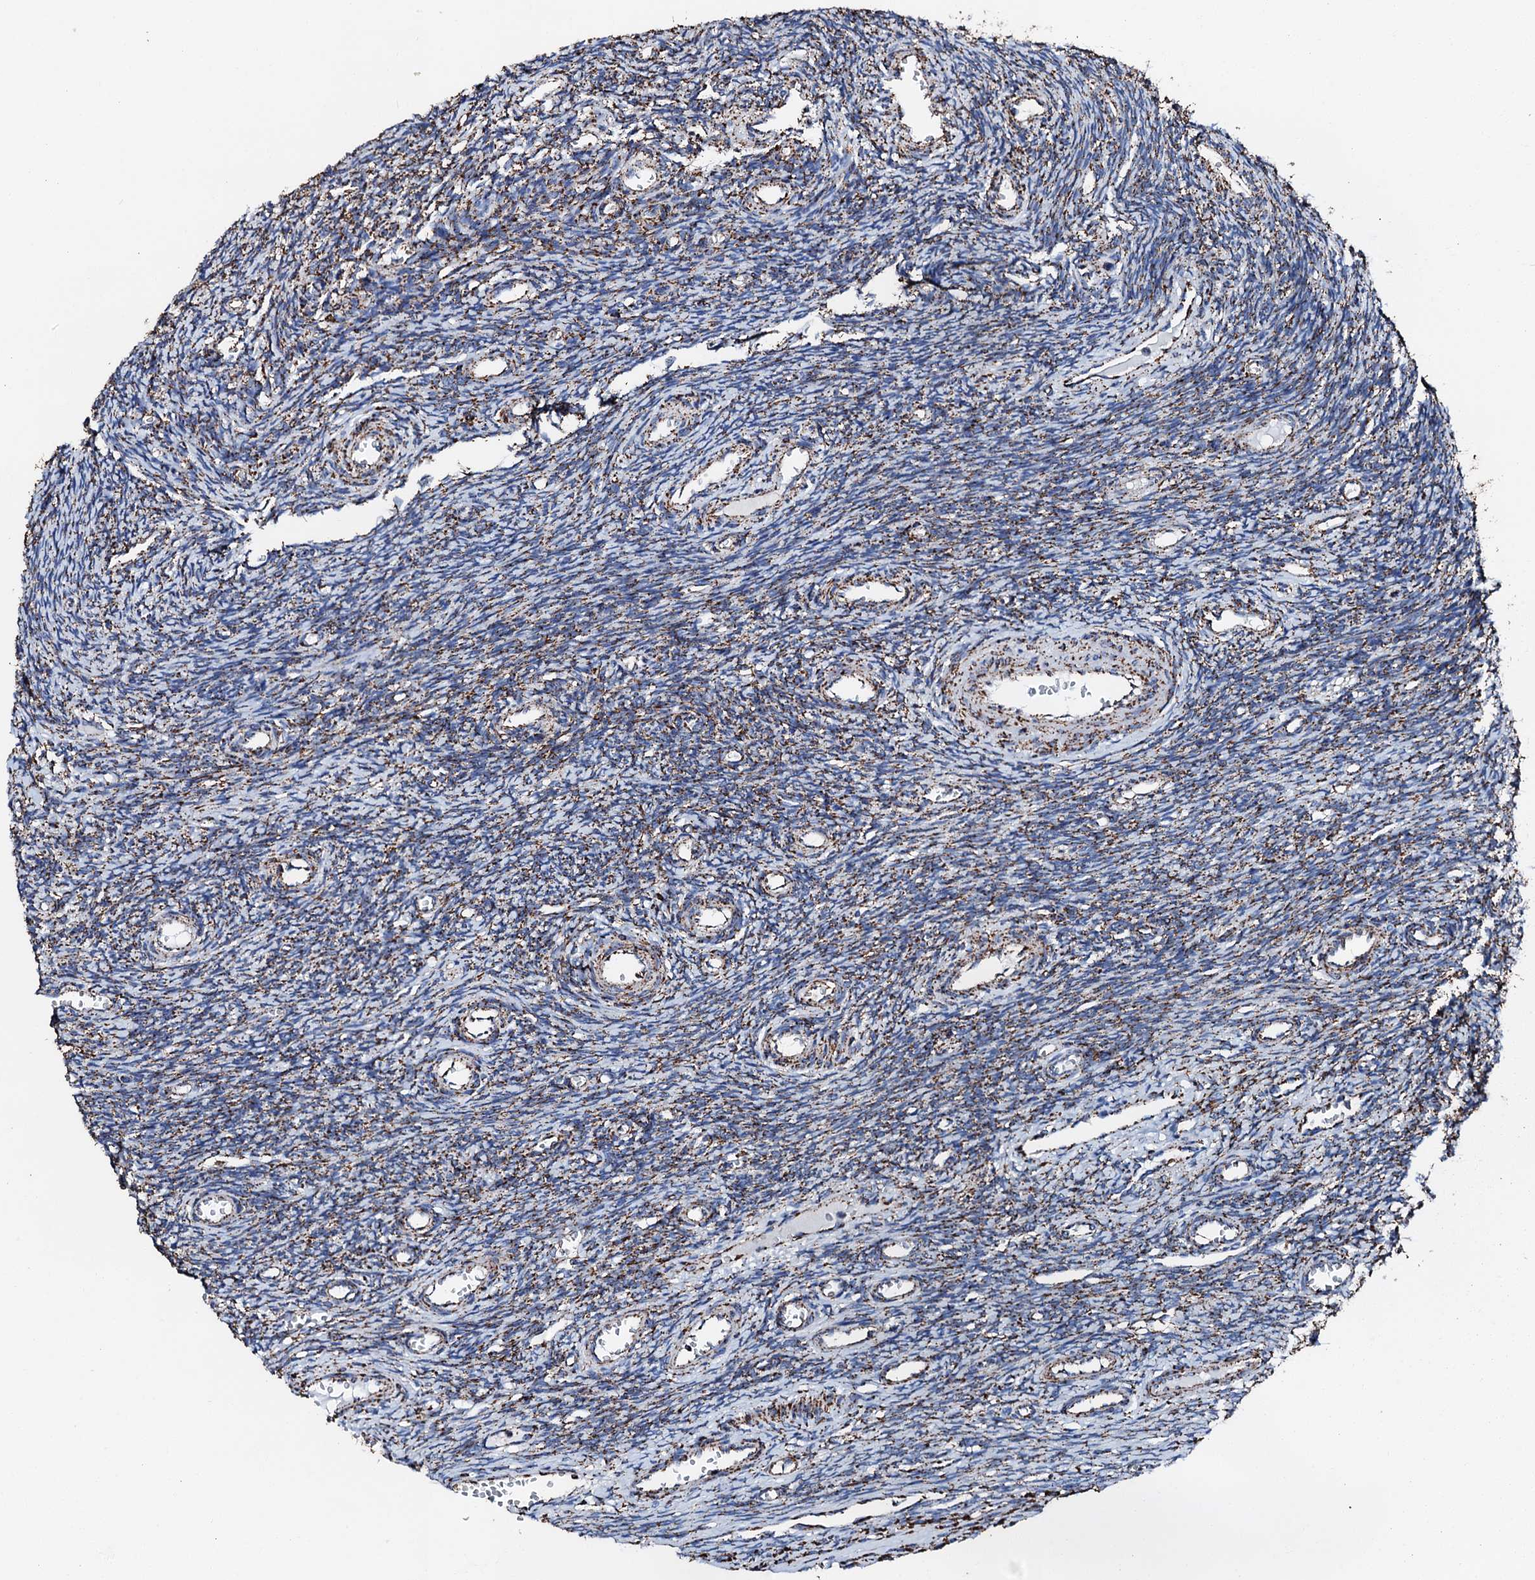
{"staining": {"intensity": "moderate", "quantity": ">75%", "location": "cytoplasmic/membranous"}, "tissue": "ovary", "cell_type": "Ovarian stroma cells", "image_type": "normal", "snomed": [{"axis": "morphology", "description": "Normal tissue, NOS"}, {"axis": "topography", "description": "Ovary"}], "caption": "This histopathology image demonstrates immunohistochemistry (IHC) staining of unremarkable ovary, with medium moderate cytoplasmic/membranous expression in about >75% of ovarian stroma cells.", "gene": "HADH", "patient": {"sex": "female", "age": 39}}